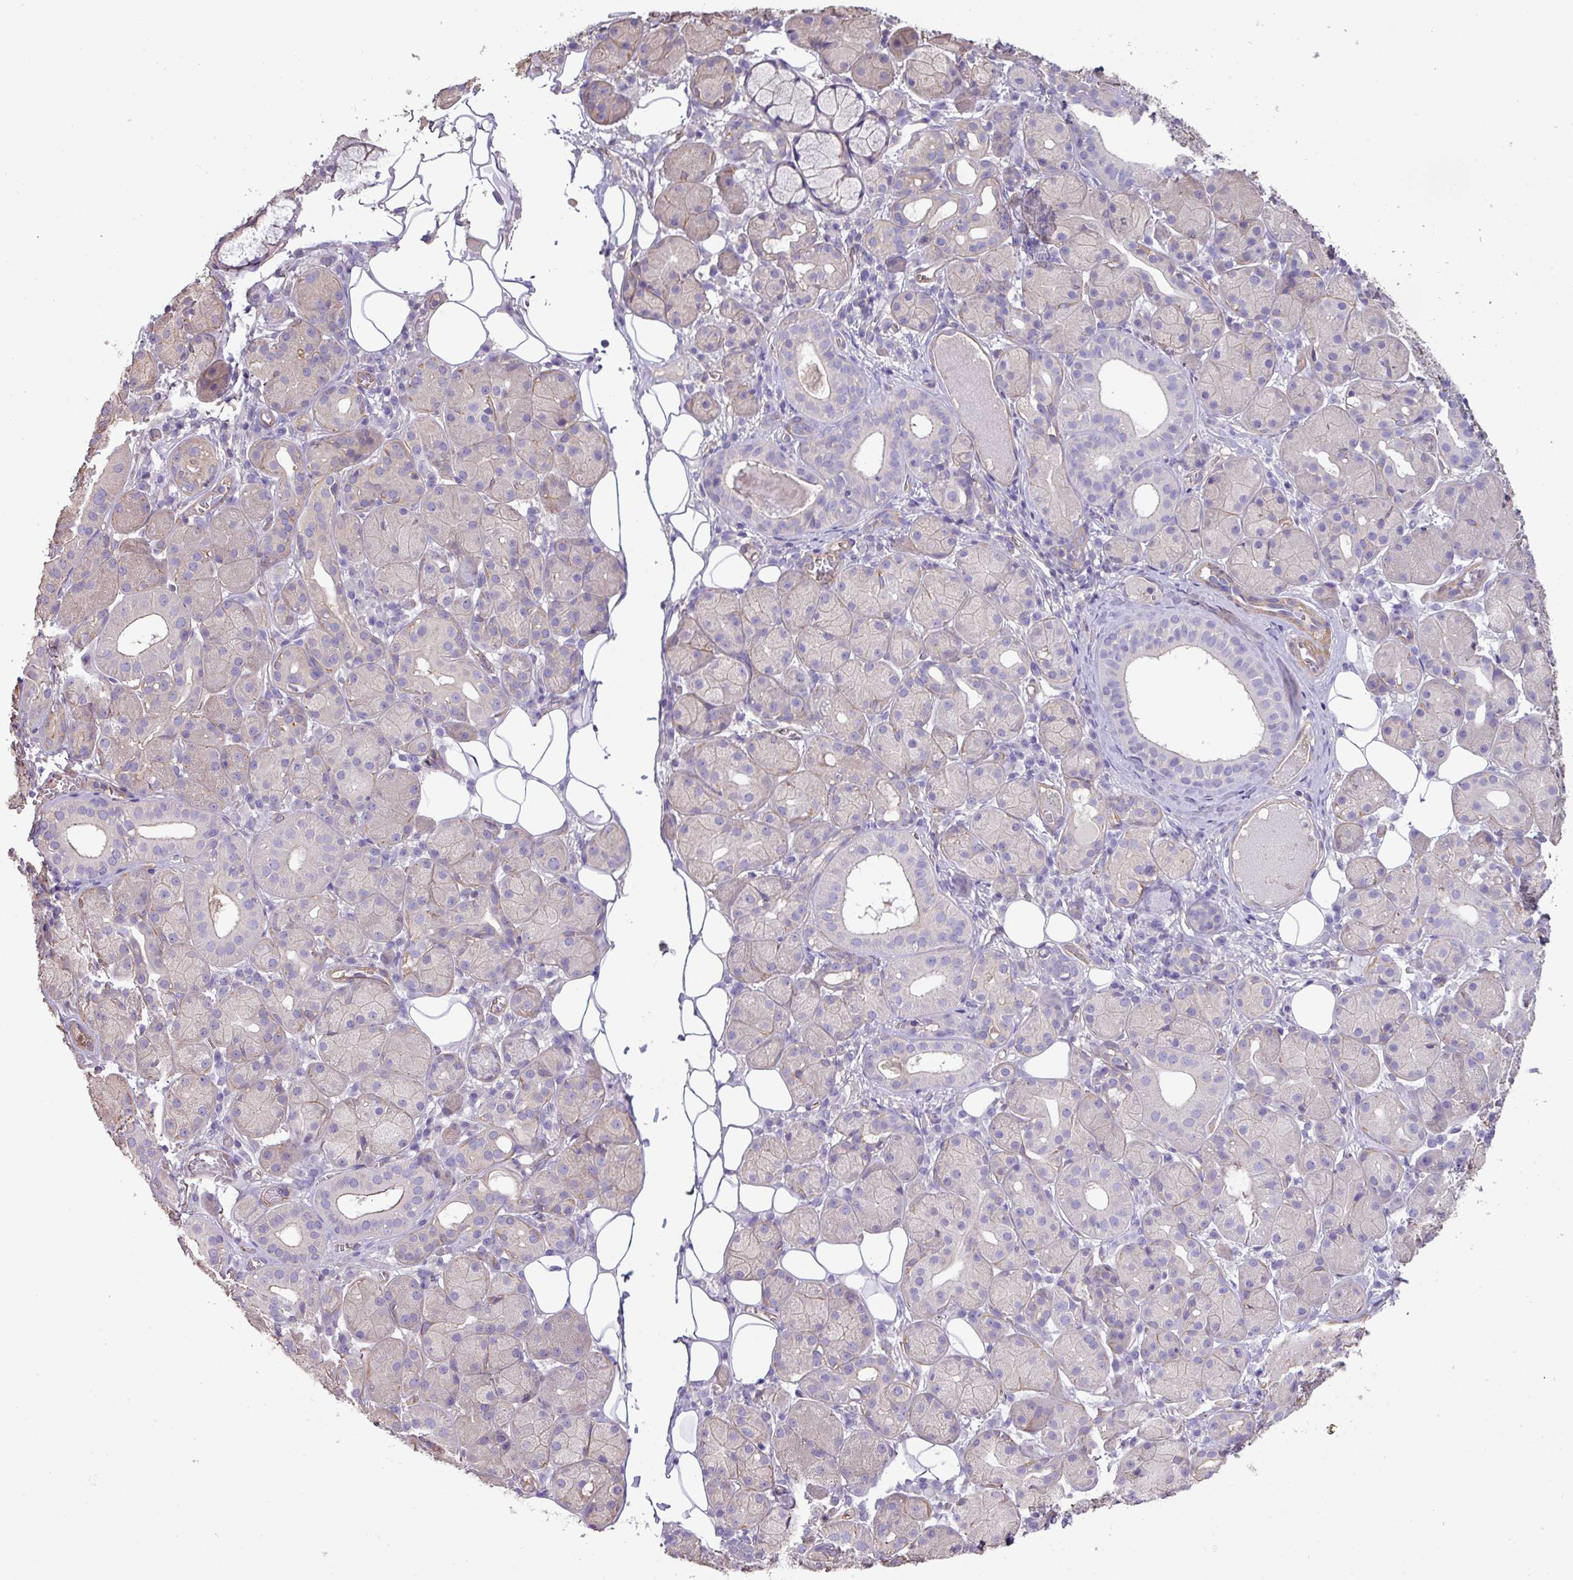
{"staining": {"intensity": "negative", "quantity": "none", "location": "none"}, "tissue": "salivary gland", "cell_type": "Glandular cells", "image_type": "normal", "snomed": [{"axis": "morphology", "description": "Squamous cell carcinoma, NOS"}, {"axis": "topography", "description": "Skin"}, {"axis": "topography", "description": "Head-Neck"}], "caption": "Immunohistochemistry of benign salivary gland demonstrates no positivity in glandular cells.", "gene": "CALML4", "patient": {"sex": "male", "age": 80}}